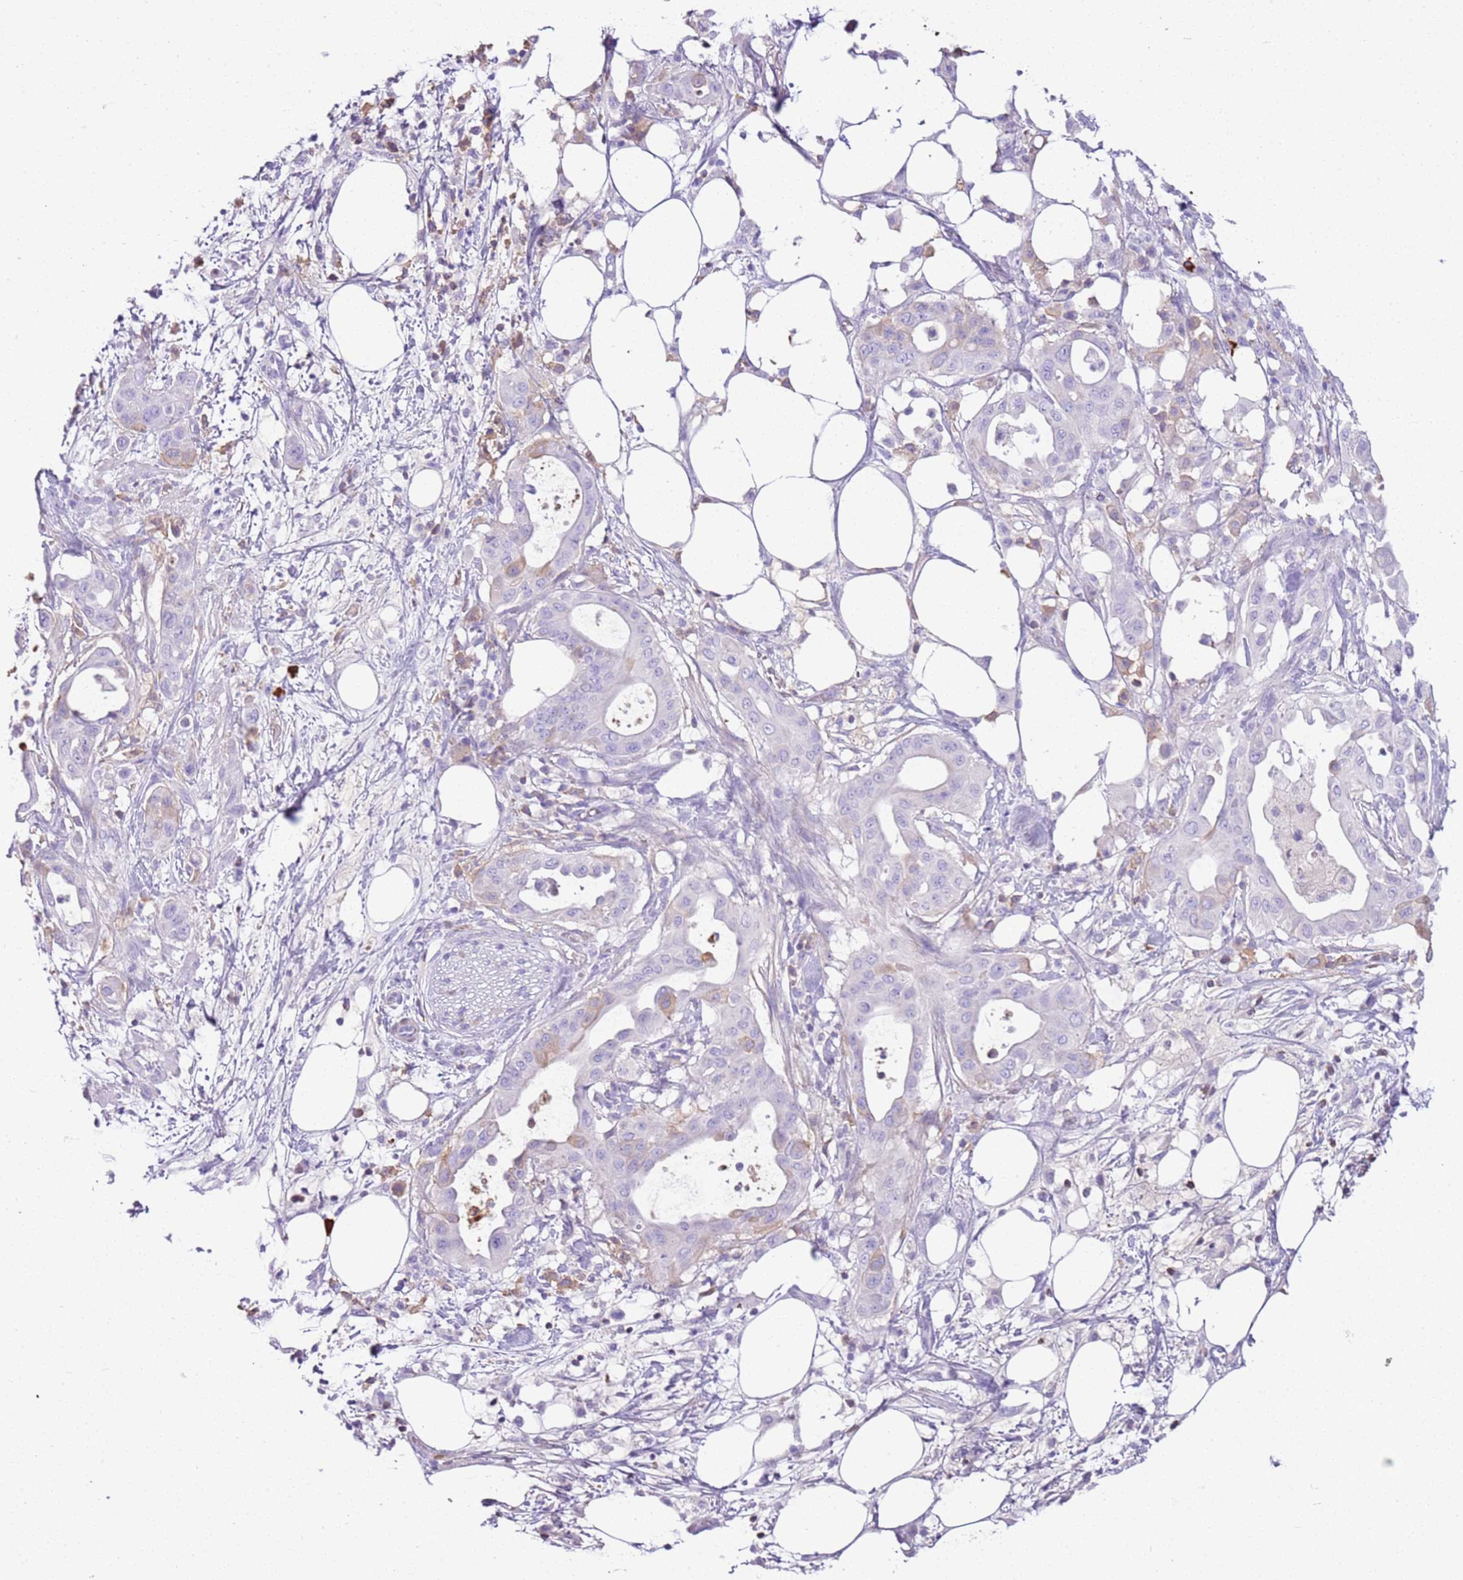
{"staining": {"intensity": "negative", "quantity": "none", "location": "none"}, "tissue": "pancreatic cancer", "cell_type": "Tumor cells", "image_type": "cancer", "snomed": [{"axis": "morphology", "description": "Adenocarcinoma, NOS"}, {"axis": "topography", "description": "Pancreas"}], "caption": "A photomicrograph of pancreatic adenocarcinoma stained for a protein shows no brown staining in tumor cells.", "gene": "IGKV3D-11", "patient": {"sex": "male", "age": 68}}